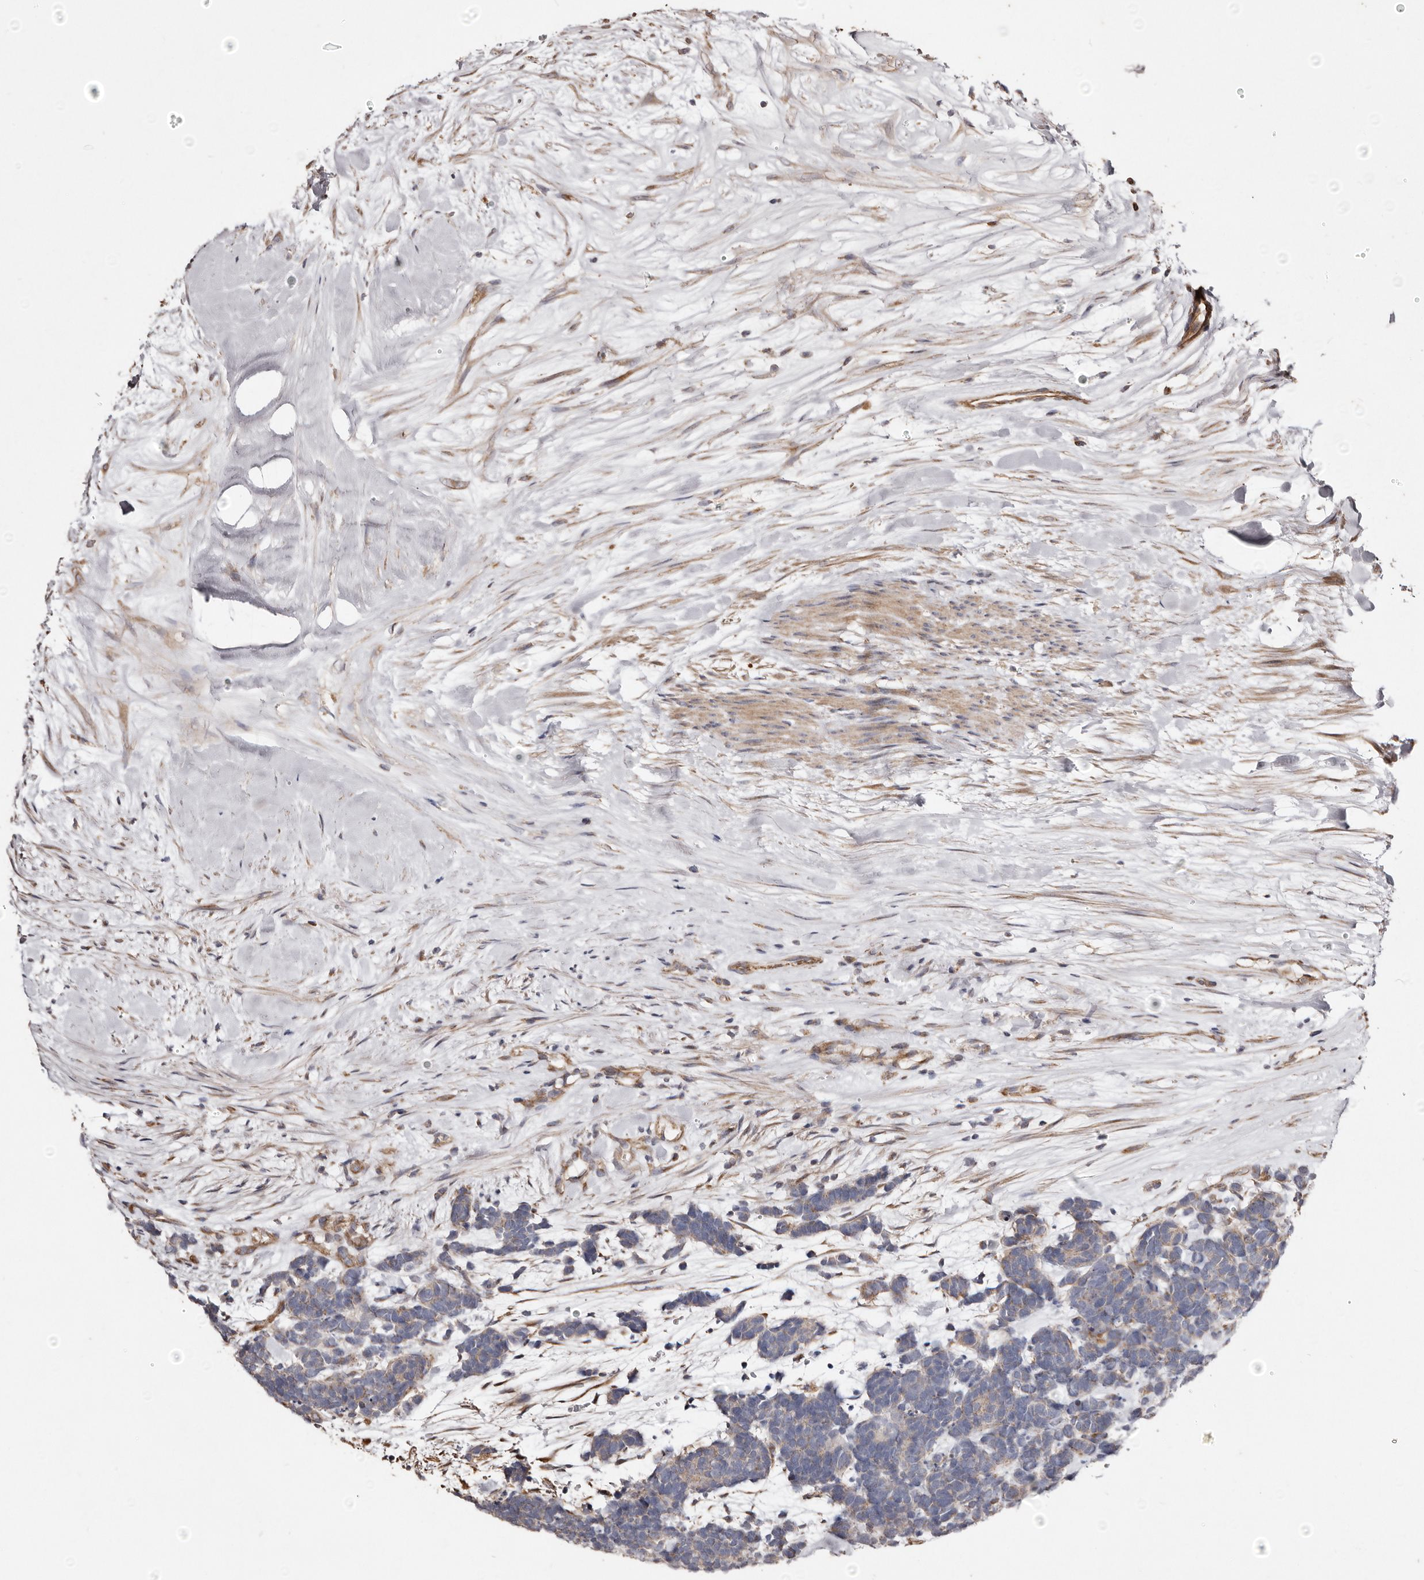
{"staining": {"intensity": "weak", "quantity": "<25%", "location": "cytoplasmic/membranous"}, "tissue": "carcinoid", "cell_type": "Tumor cells", "image_type": "cancer", "snomed": [{"axis": "morphology", "description": "Carcinoma, NOS"}, {"axis": "morphology", "description": "Carcinoid, malignant, NOS"}, {"axis": "topography", "description": "Urinary bladder"}], "caption": "This is an IHC histopathology image of human carcinoma. There is no staining in tumor cells.", "gene": "MACC1", "patient": {"sex": "male", "age": 57}}